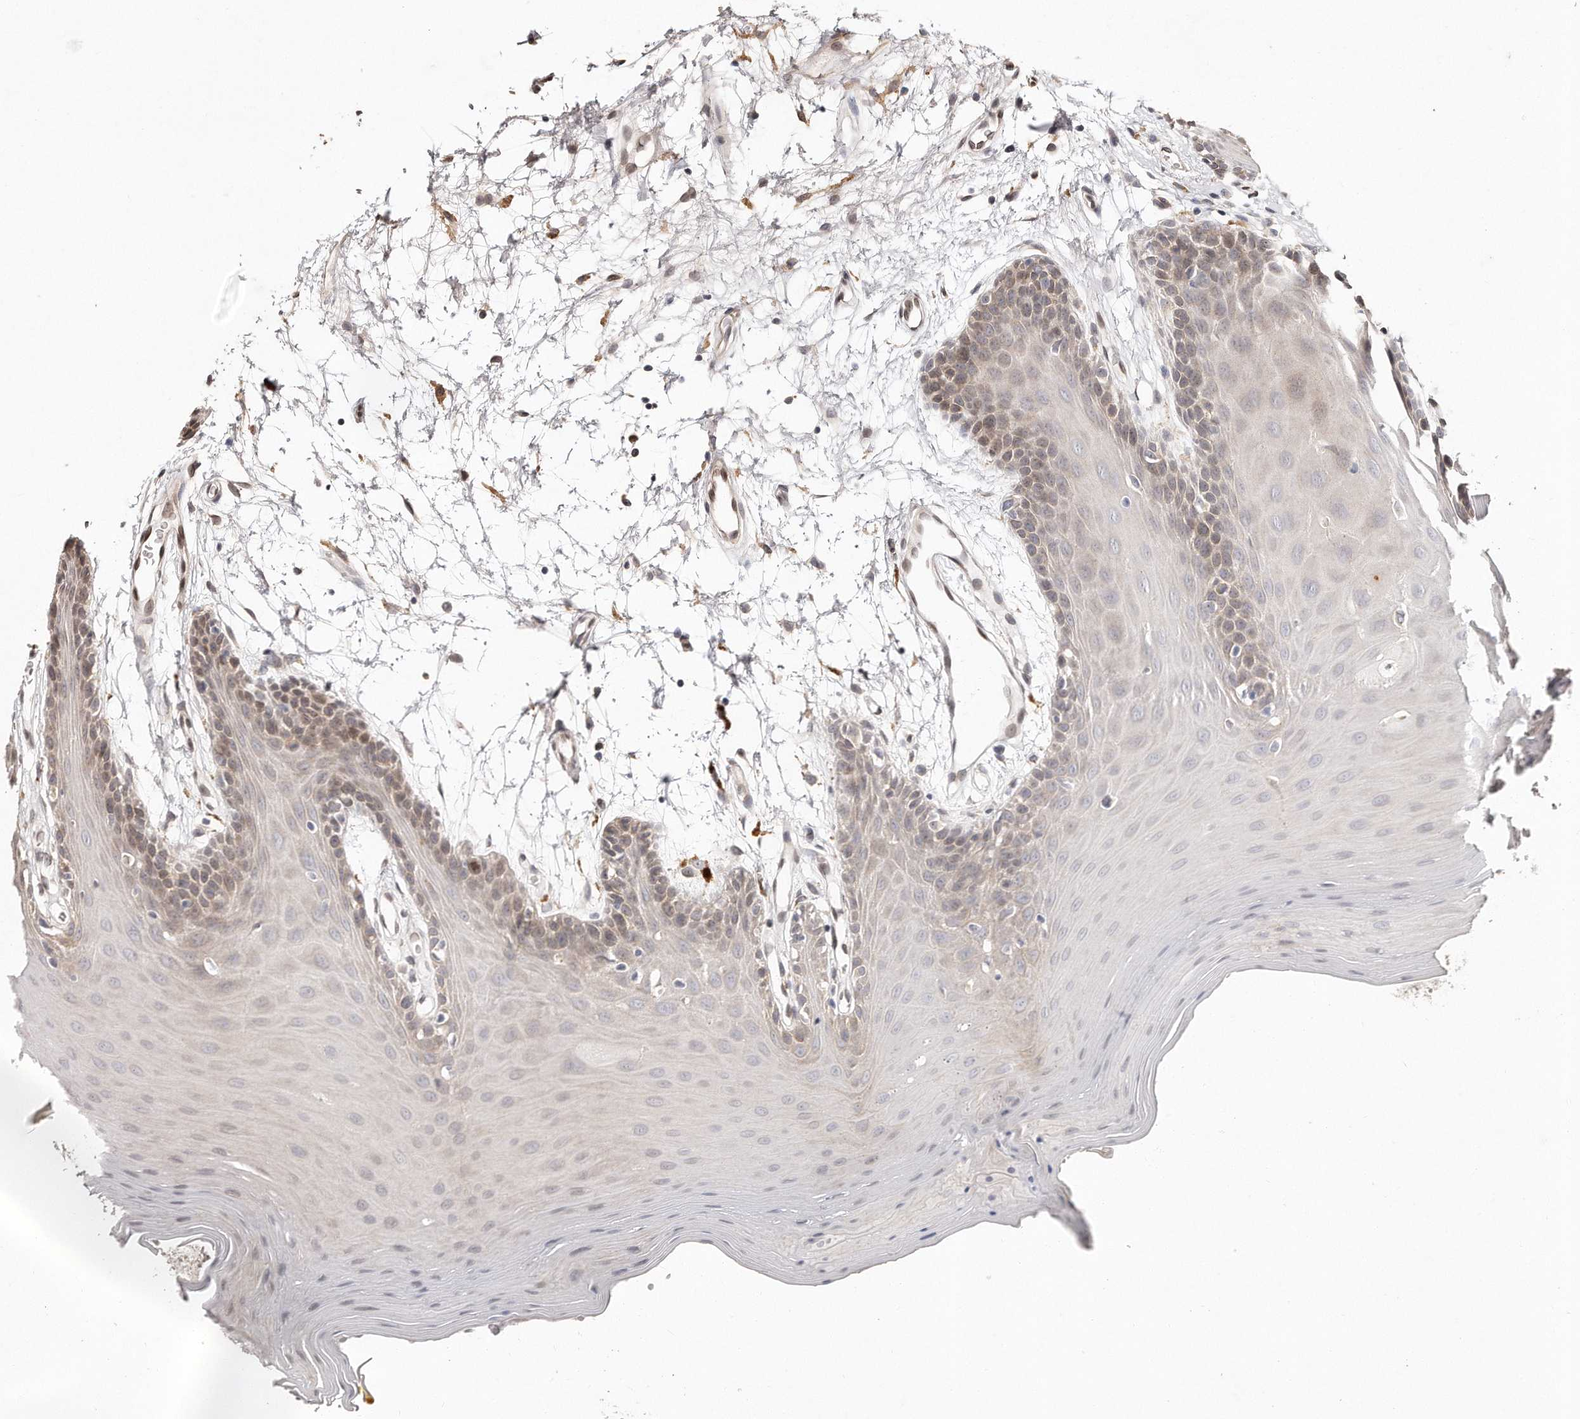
{"staining": {"intensity": "weak", "quantity": "25%-75%", "location": "cytoplasmic/membranous,nuclear"}, "tissue": "oral mucosa", "cell_type": "Squamous epithelial cells", "image_type": "normal", "snomed": [{"axis": "morphology", "description": "Normal tissue, NOS"}, {"axis": "morphology", "description": "Squamous cell carcinoma, NOS"}, {"axis": "topography", "description": "Skeletal muscle"}, {"axis": "topography", "description": "Oral tissue"}, {"axis": "topography", "description": "Salivary gland"}, {"axis": "topography", "description": "Head-Neck"}], "caption": "A micrograph of human oral mucosa stained for a protein demonstrates weak cytoplasmic/membranous,nuclear brown staining in squamous epithelial cells.", "gene": "HASPIN", "patient": {"sex": "male", "age": 54}}